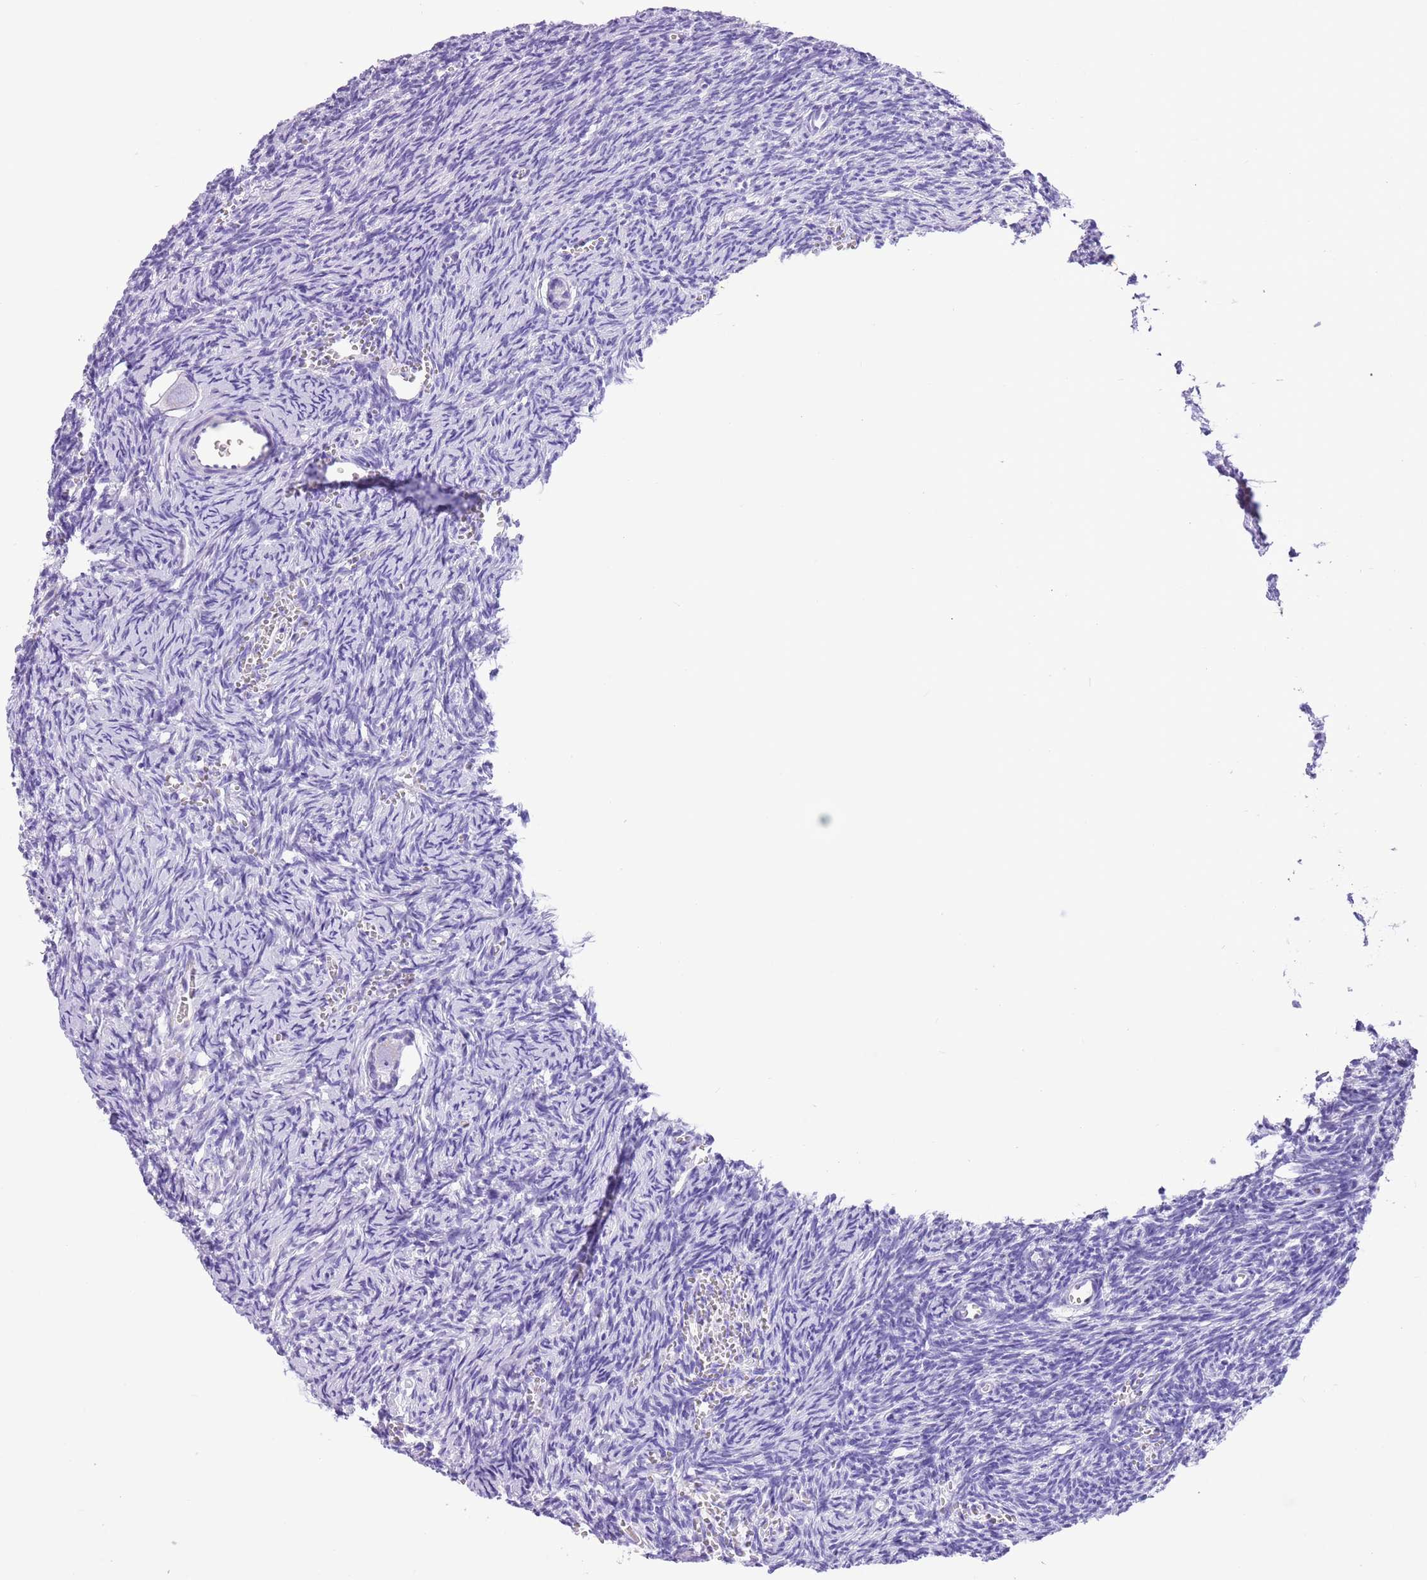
{"staining": {"intensity": "negative", "quantity": "none", "location": "none"}, "tissue": "ovary", "cell_type": "Follicle cells", "image_type": "normal", "snomed": [{"axis": "morphology", "description": "Normal tissue, NOS"}, {"axis": "topography", "description": "Ovary"}], "caption": "Immunohistochemical staining of unremarkable ovary displays no significant expression in follicle cells. The staining is performed using DAB brown chromogen with nuclei counter-stained in using hematoxylin.", "gene": "TBC1D10B", "patient": {"sex": "female", "age": 39}}